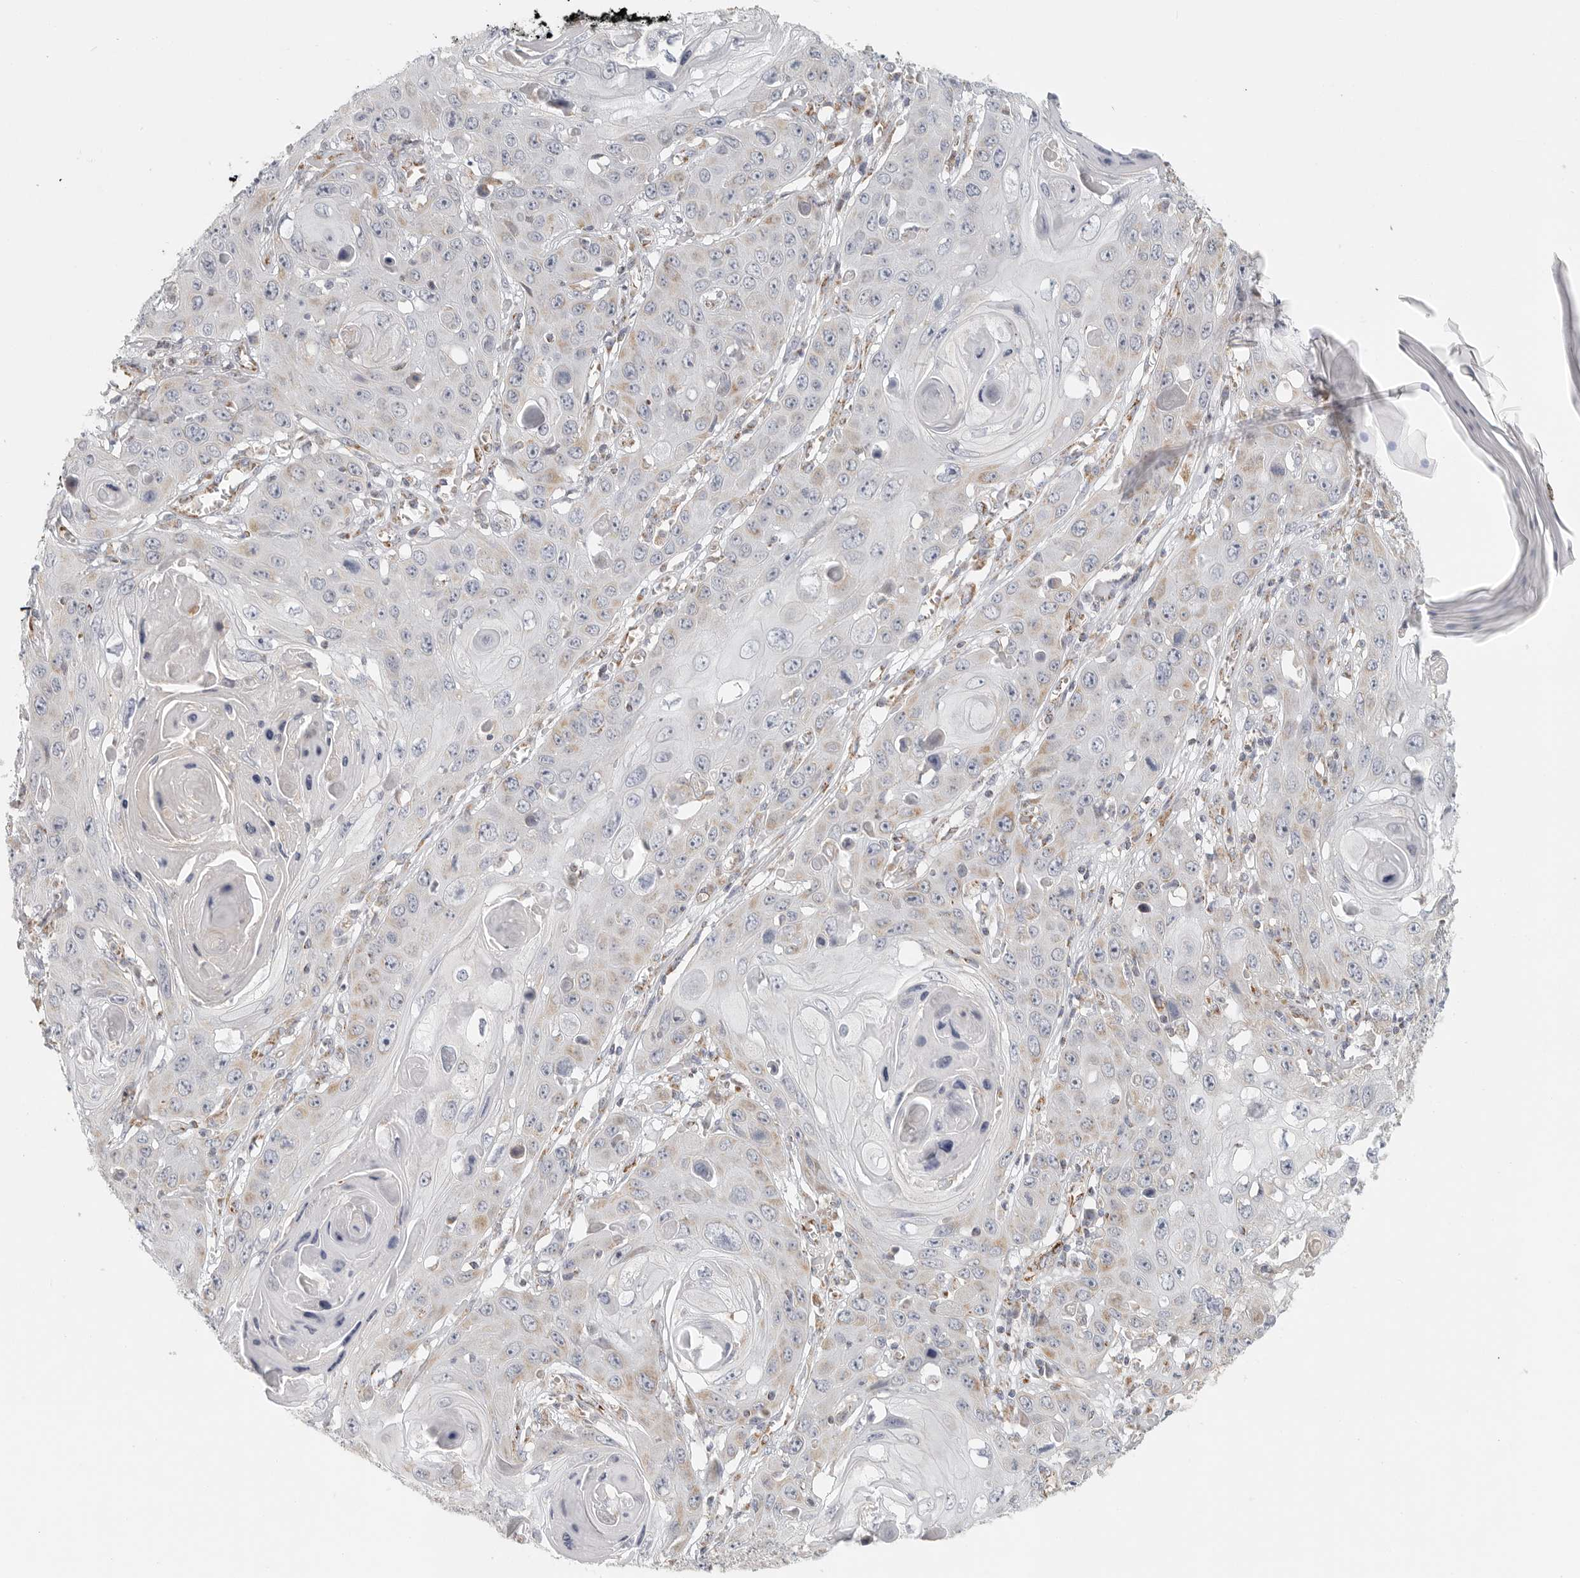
{"staining": {"intensity": "weak", "quantity": "<25%", "location": "cytoplasmic/membranous"}, "tissue": "skin cancer", "cell_type": "Tumor cells", "image_type": "cancer", "snomed": [{"axis": "morphology", "description": "Squamous cell carcinoma, NOS"}, {"axis": "topography", "description": "Skin"}], "caption": "The photomicrograph shows no staining of tumor cells in skin cancer (squamous cell carcinoma).", "gene": "SLC25A26", "patient": {"sex": "male", "age": 55}}